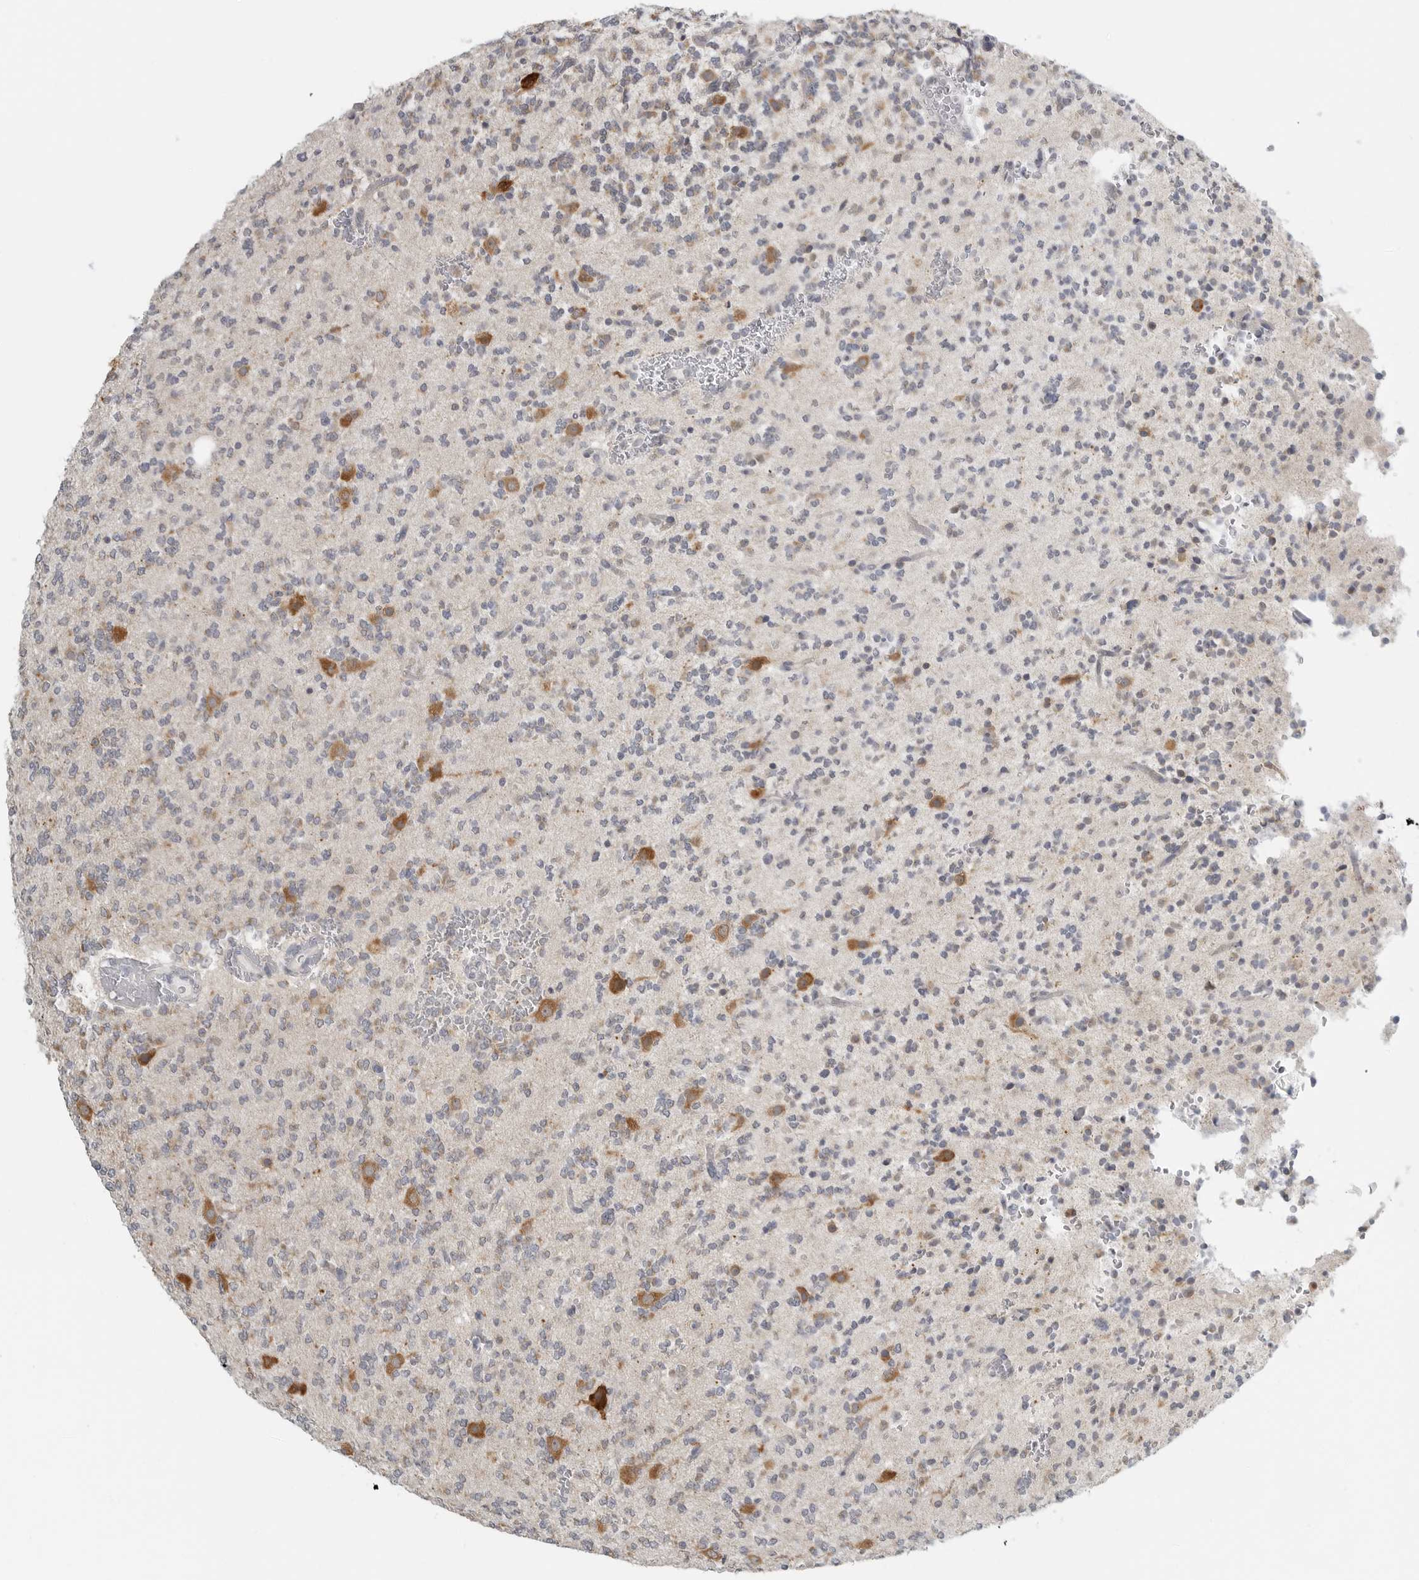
{"staining": {"intensity": "moderate", "quantity": "25%-75%", "location": "cytoplasmic/membranous"}, "tissue": "glioma", "cell_type": "Tumor cells", "image_type": "cancer", "snomed": [{"axis": "morphology", "description": "Glioma, malignant, Low grade"}, {"axis": "topography", "description": "Brain"}], "caption": "Tumor cells show medium levels of moderate cytoplasmic/membranous expression in approximately 25%-75% of cells in glioma.", "gene": "IL12RB2", "patient": {"sex": "male", "age": 38}}